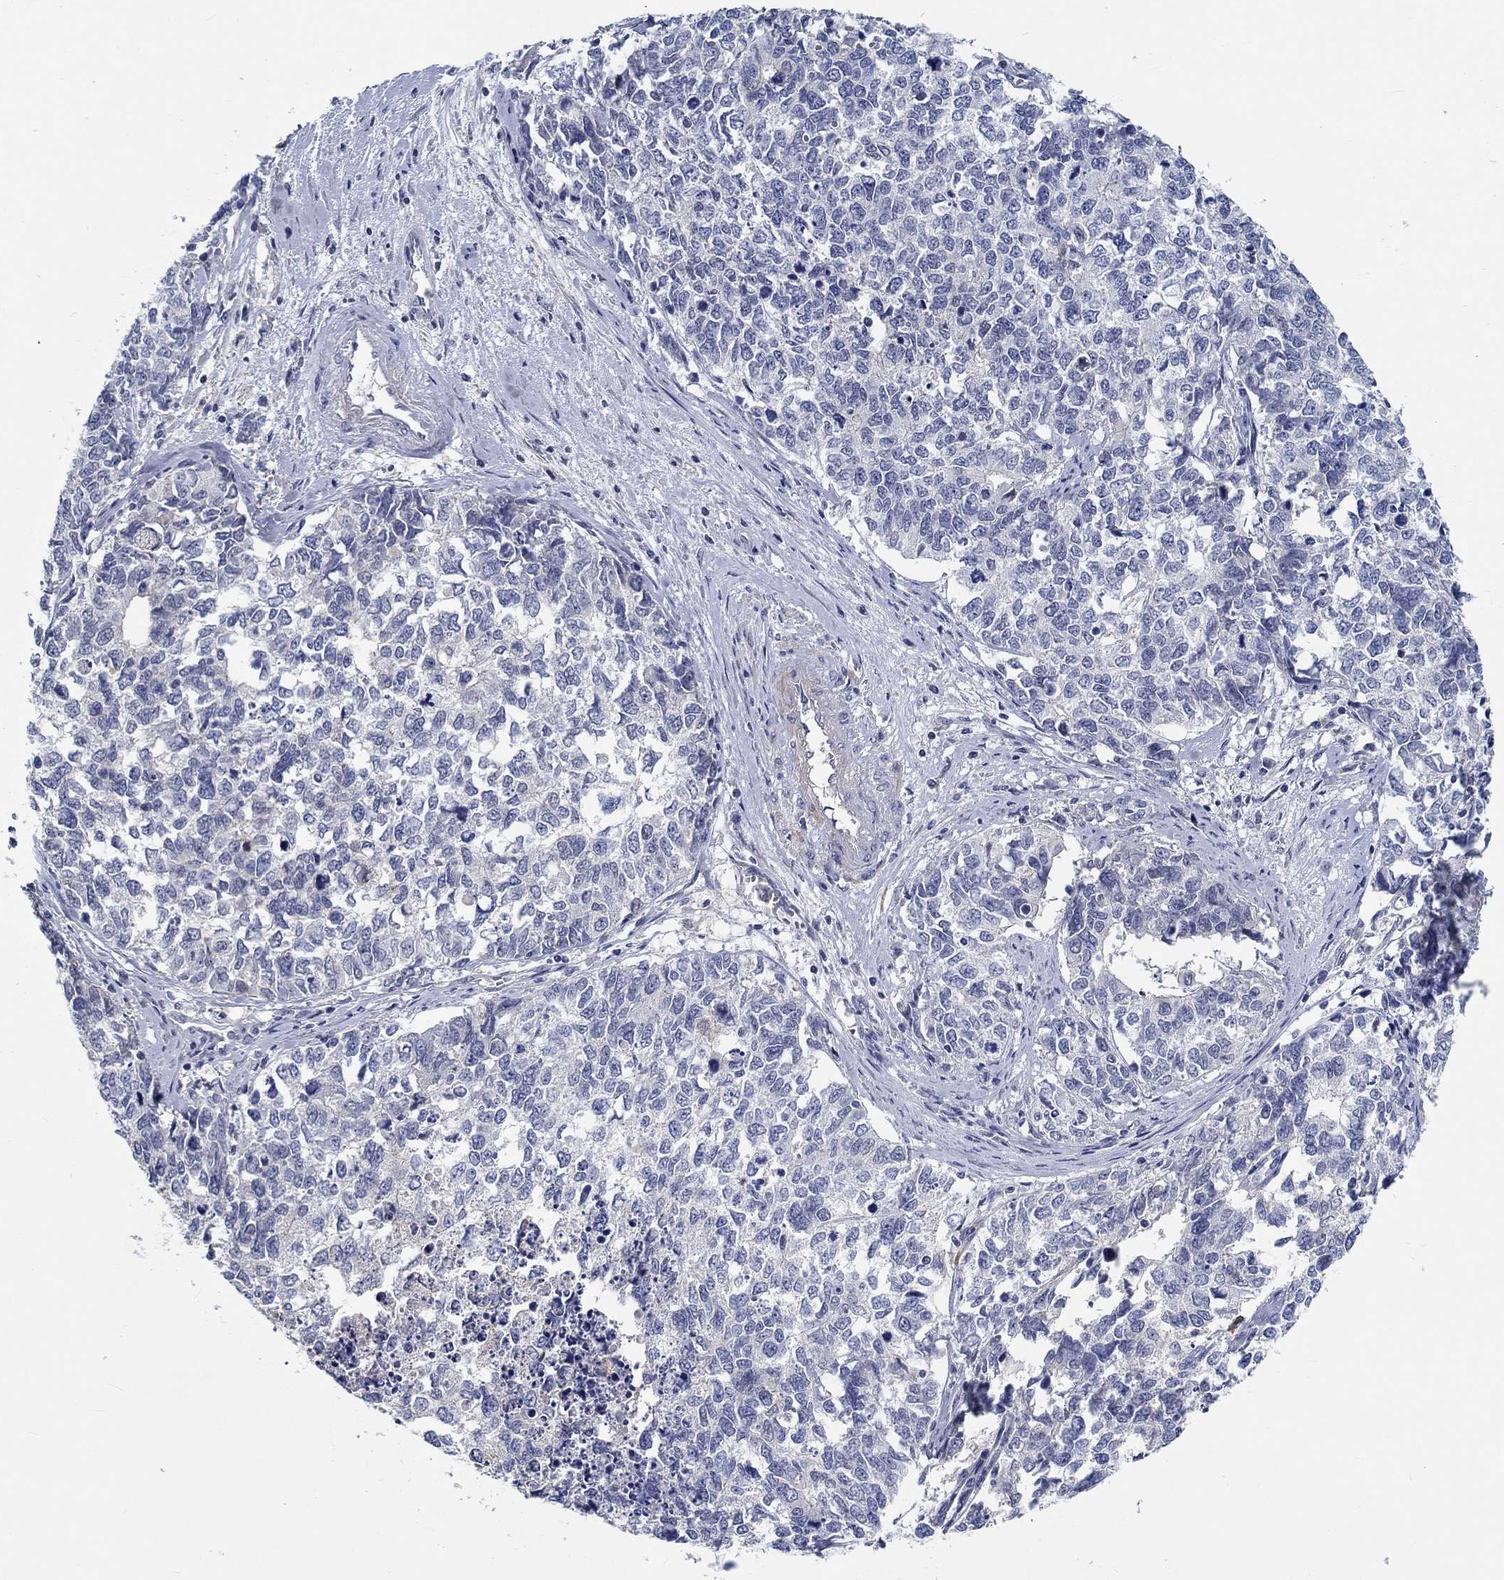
{"staining": {"intensity": "negative", "quantity": "none", "location": "none"}, "tissue": "cervical cancer", "cell_type": "Tumor cells", "image_type": "cancer", "snomed": [{"axis": "morphology", "description": "Squamous cell carcinoma, NOS"}, {"axis": "topography", "description": "Cervix"}], "caption": "Squamous cell carcinoma (cervical) stained for a protein using immunohistochemistry (IHC) exhibits no expression tumor cells.", "gene": "MYBPC1", "patient": {"sex": "female", "age": 63}}